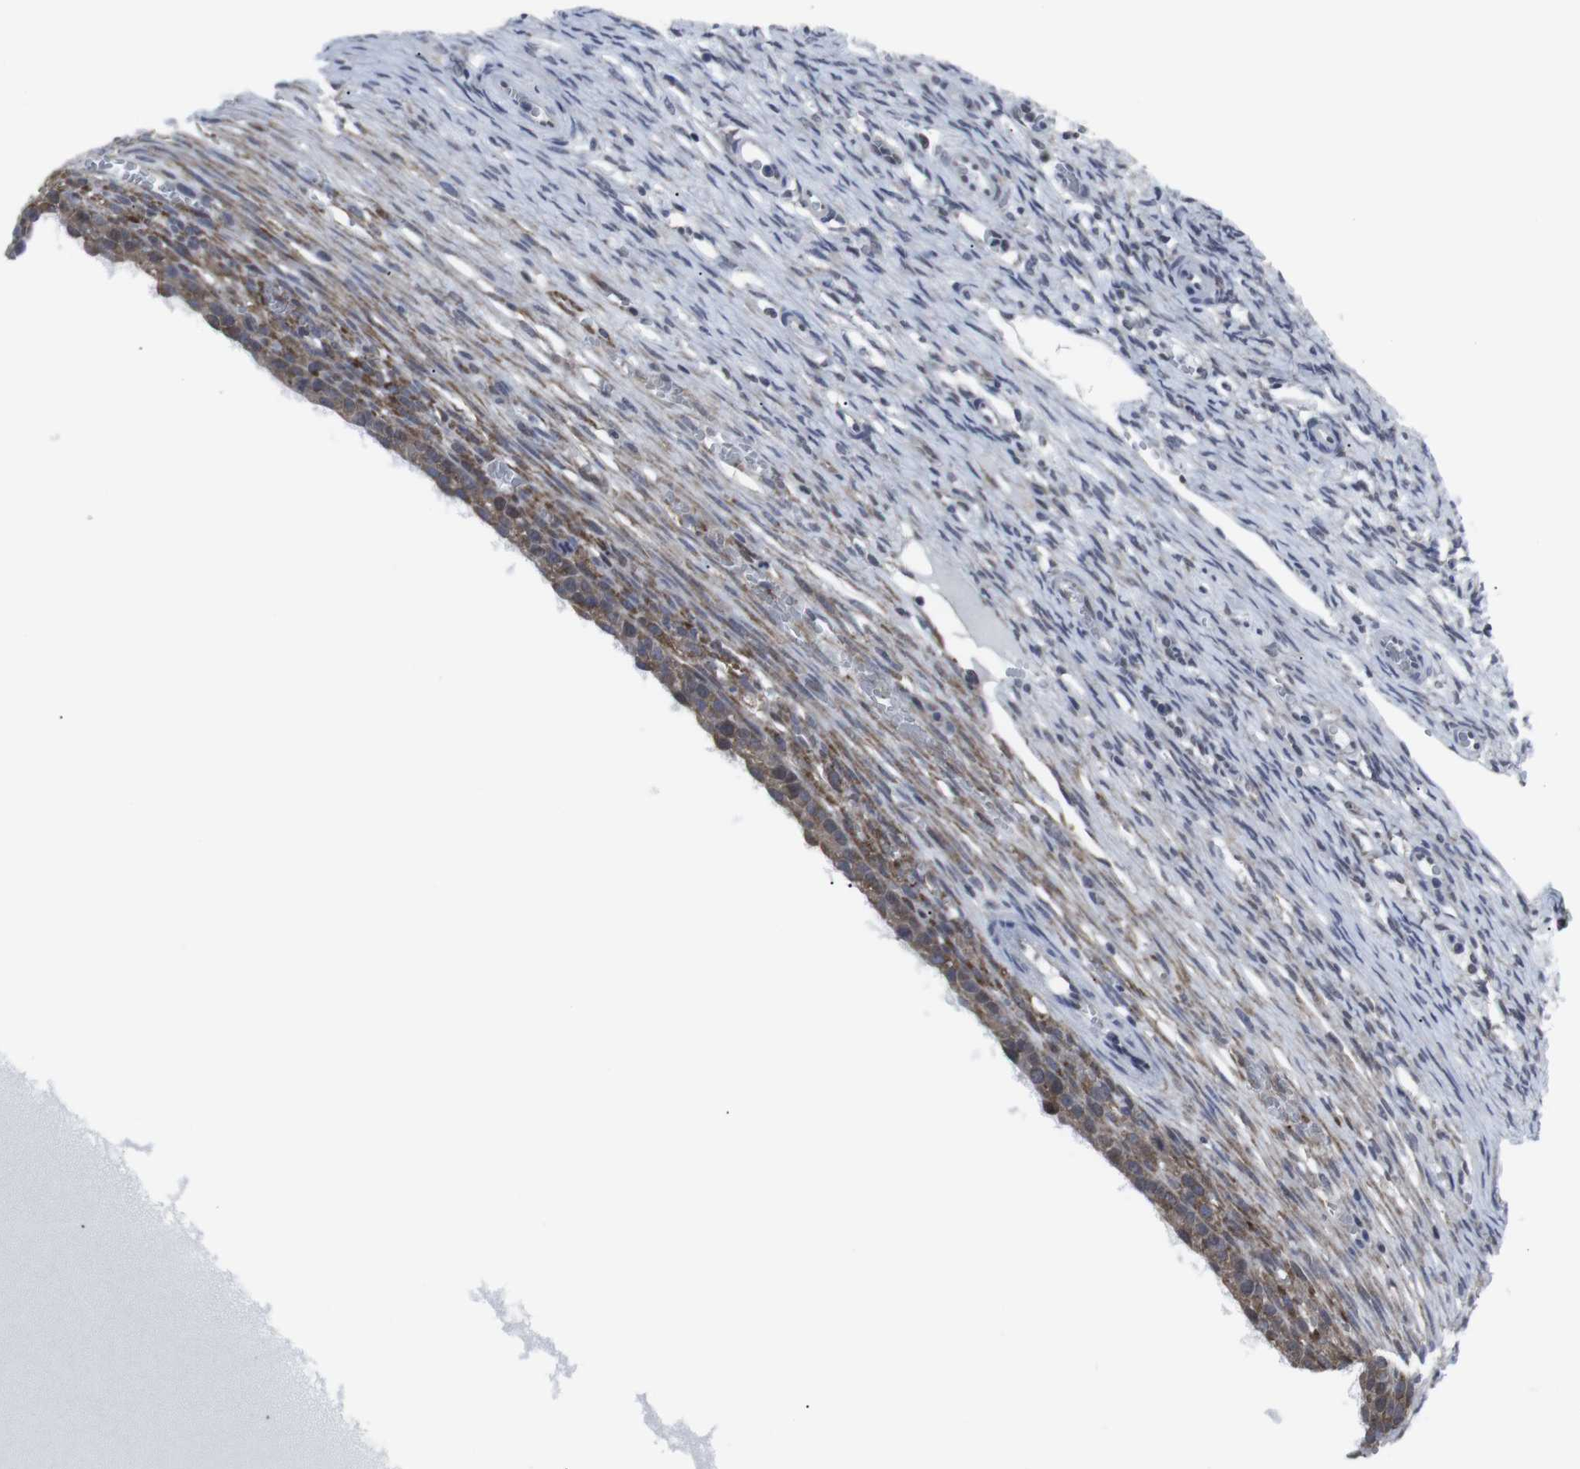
{"staining": {"intensity": "moderate", "quantity": "<25%", "location": "cytoplasmic/membranous,nuclear"}, "tissue": "ovary", "cell_type": "Ovarian stroma cells", "image_type": "normal", "snomed": [{"axis": "morphology", "description": "Normal tissue, NOS"}, {"axis": "topography", "description": "Ovary"}], "caption": "The image exhibits a brown stain indicating the presence of a protein in the cytoplasmic/membranous,nuclear of ovarian stroma cells in ovary. Ihc stains the protein of interest in brown and the nuclei are stained blue.", "gene": "GEMIN2", "patient": {"sex": "female", "age": 33}}